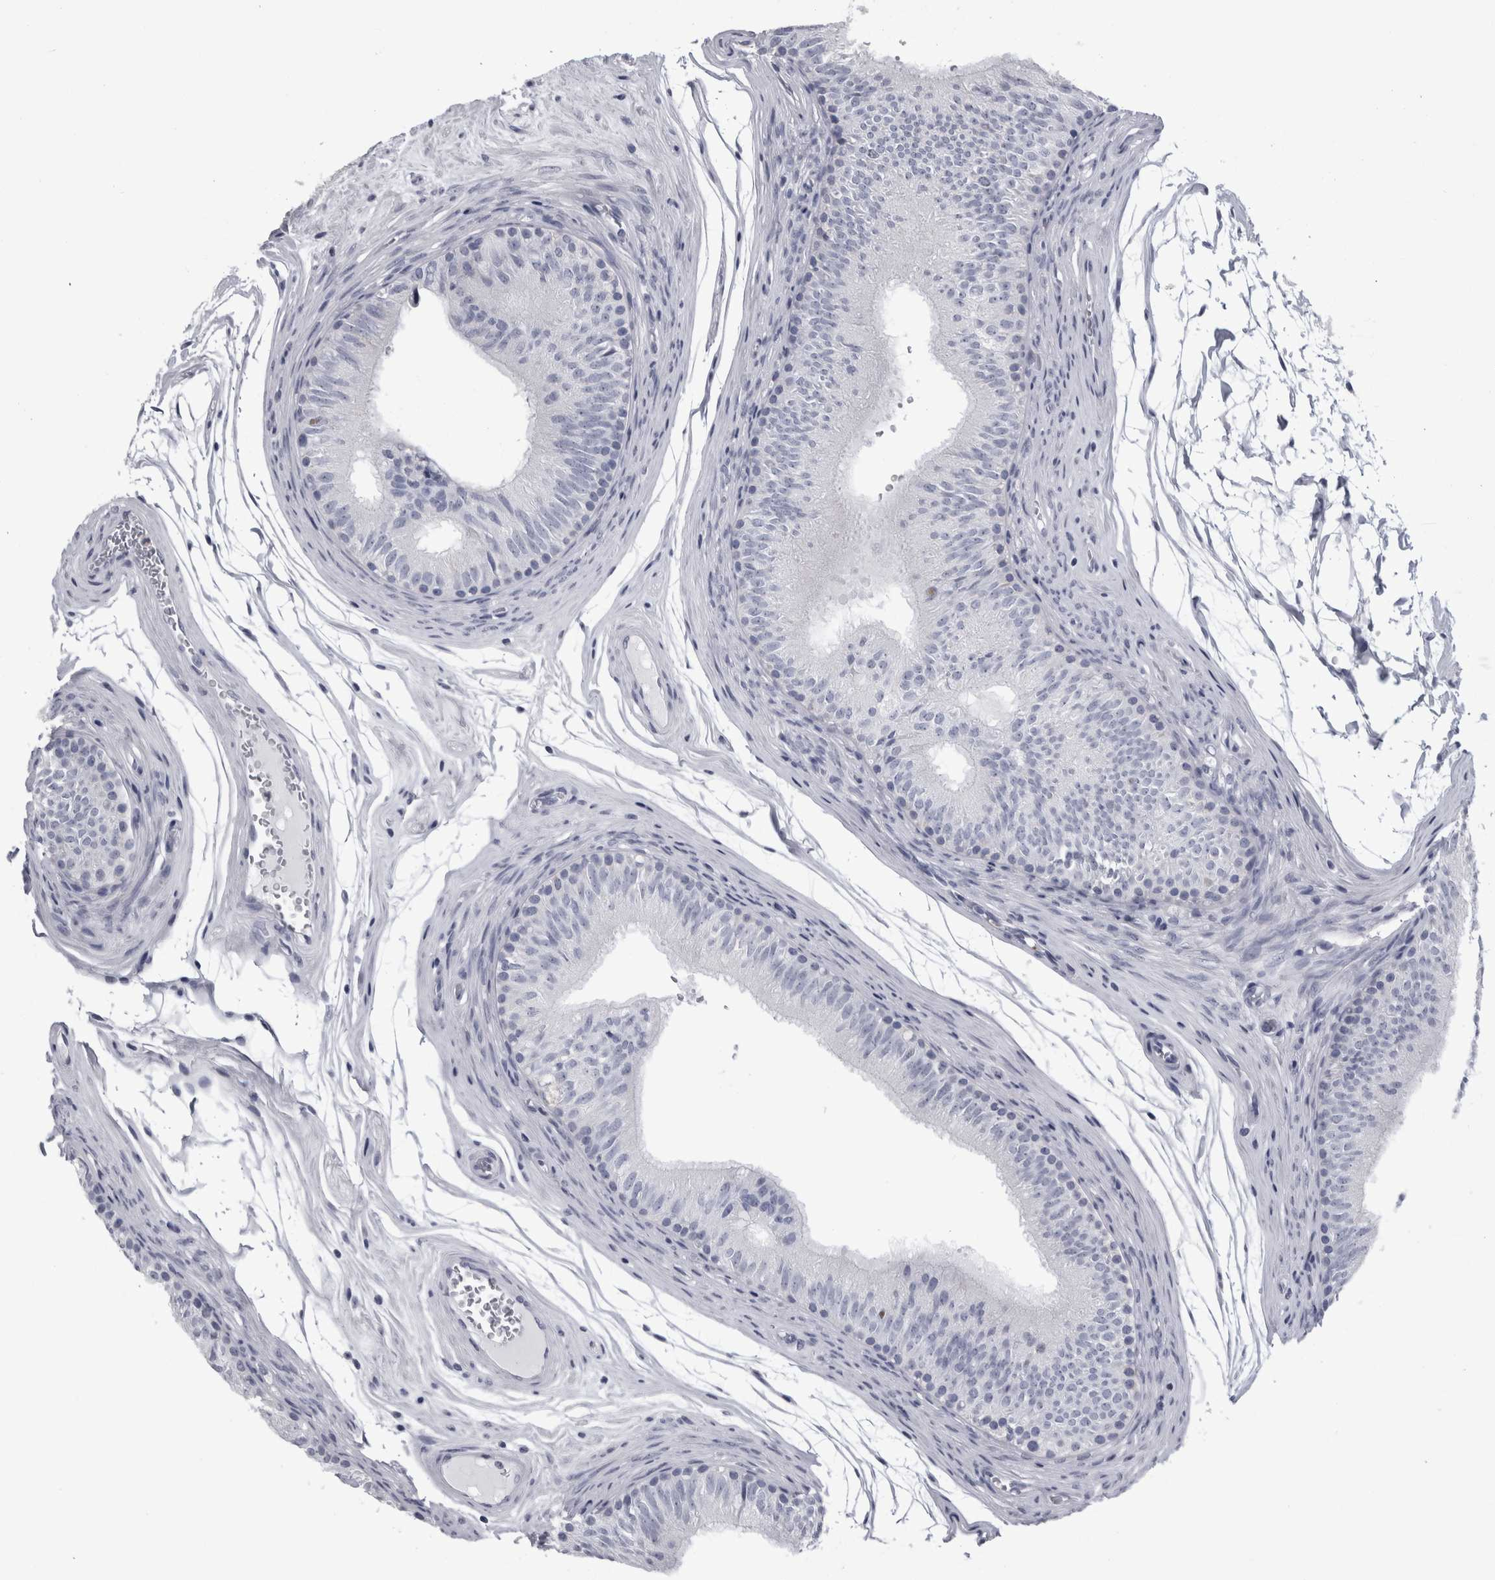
{"staining": {"intensity": "negative", "quantity": "none", "location": "none"}, "tissue": "epididymis", "cell_type": "Glandular cells", "image_type": "normal", "snomed": [{"axis": "morphology", "description": "Normal tissue, NOS"}, {"axis": "topography", "description": "Epididymis"}], "caption": "High power microscopy image of an IHC micrograph of benign epididymis, revealing no significant expression in glandular cells.", "gene": "ALDH8A1", "patient": {"sex": "male", "age": 36}}